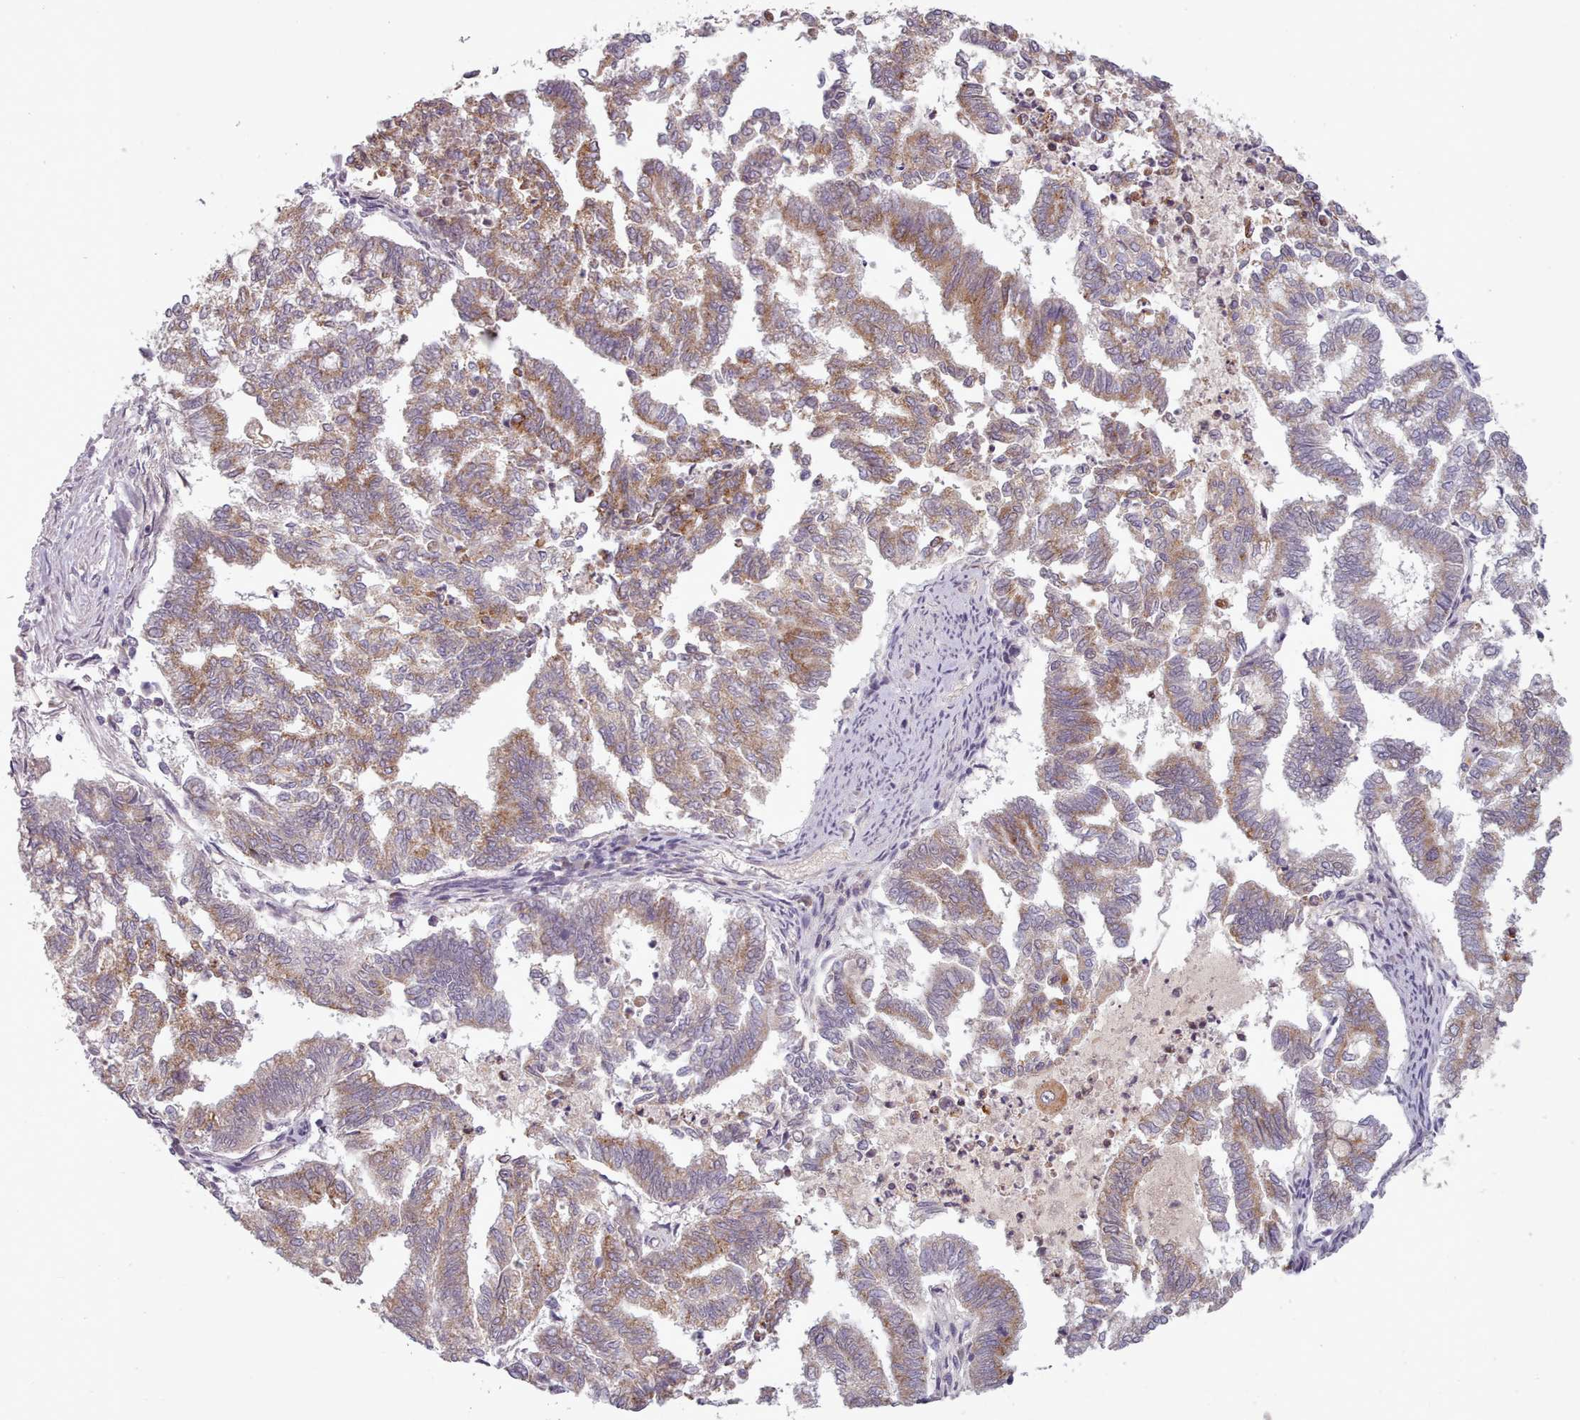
{"staining": {"intensity": "moderate", "quantity": ">75%", "location": "cytoplasmic/membranous"}, "tissue": "endometrial cancer", "cell_type": "Tumor cells", "image_type": "cancer", "snomed": [{"axis": "morphology", "description": "Adenocarcinoma, NOS"}, {"axis": "topography", "description": "Endometrium"}], "caption": "Immunohistochemistry (IHC) histopathology image of neoplastic tissue: human adenocarcinoma (endometrial) stained using immunohistochemistry (IHC) demonstrates medium levels of moderate protein expression localized specifically in the cytoplasmic/membranous of tumor cells, appearing as a cytoplasmic/membranous brown color.", "gene": "LAPTM5", "patient": {"sex": "female", "age": 79}}